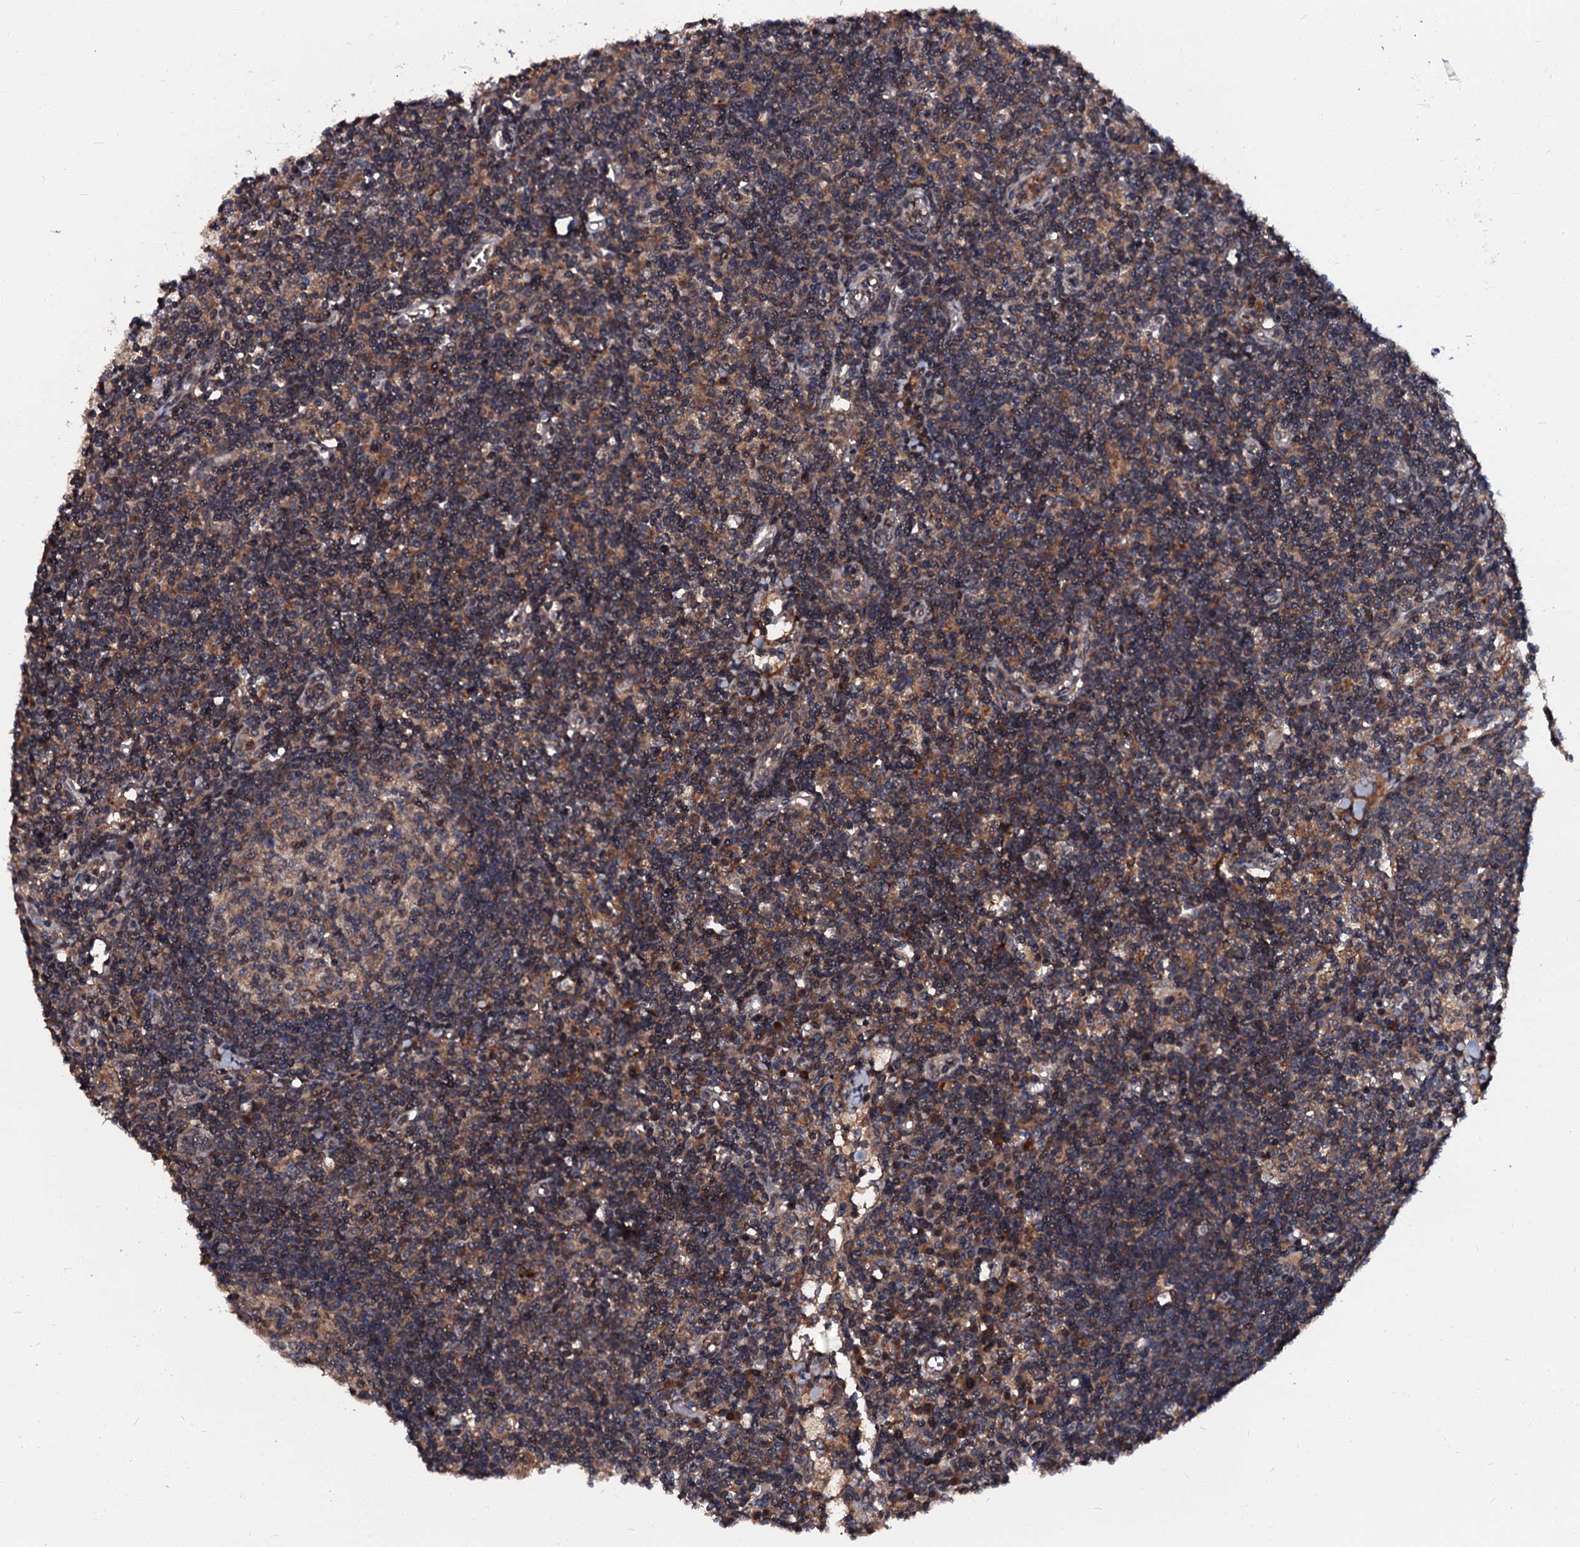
{"staining": {"intensity": "weak", "quantity": "25%-75%", "location": "cytoplasmic/membranous"}, "tissue": "lymph node", "cell_type": "Germinal center cells", "image_type": "normal", "snomed": [{"axis": "morphology", "description": "Normal tissue, NOS"}, {"axis": "topography", "description": "Lymph node"}], "caption": "Immunohistochemical staining of benign lymph node reveals low levels of weak cytoplasmic/membranous staining in approximately 25%-75% of germinal center cells.", "gene": "N4BP1", "patient": {"sex": "female", "age": 55}}